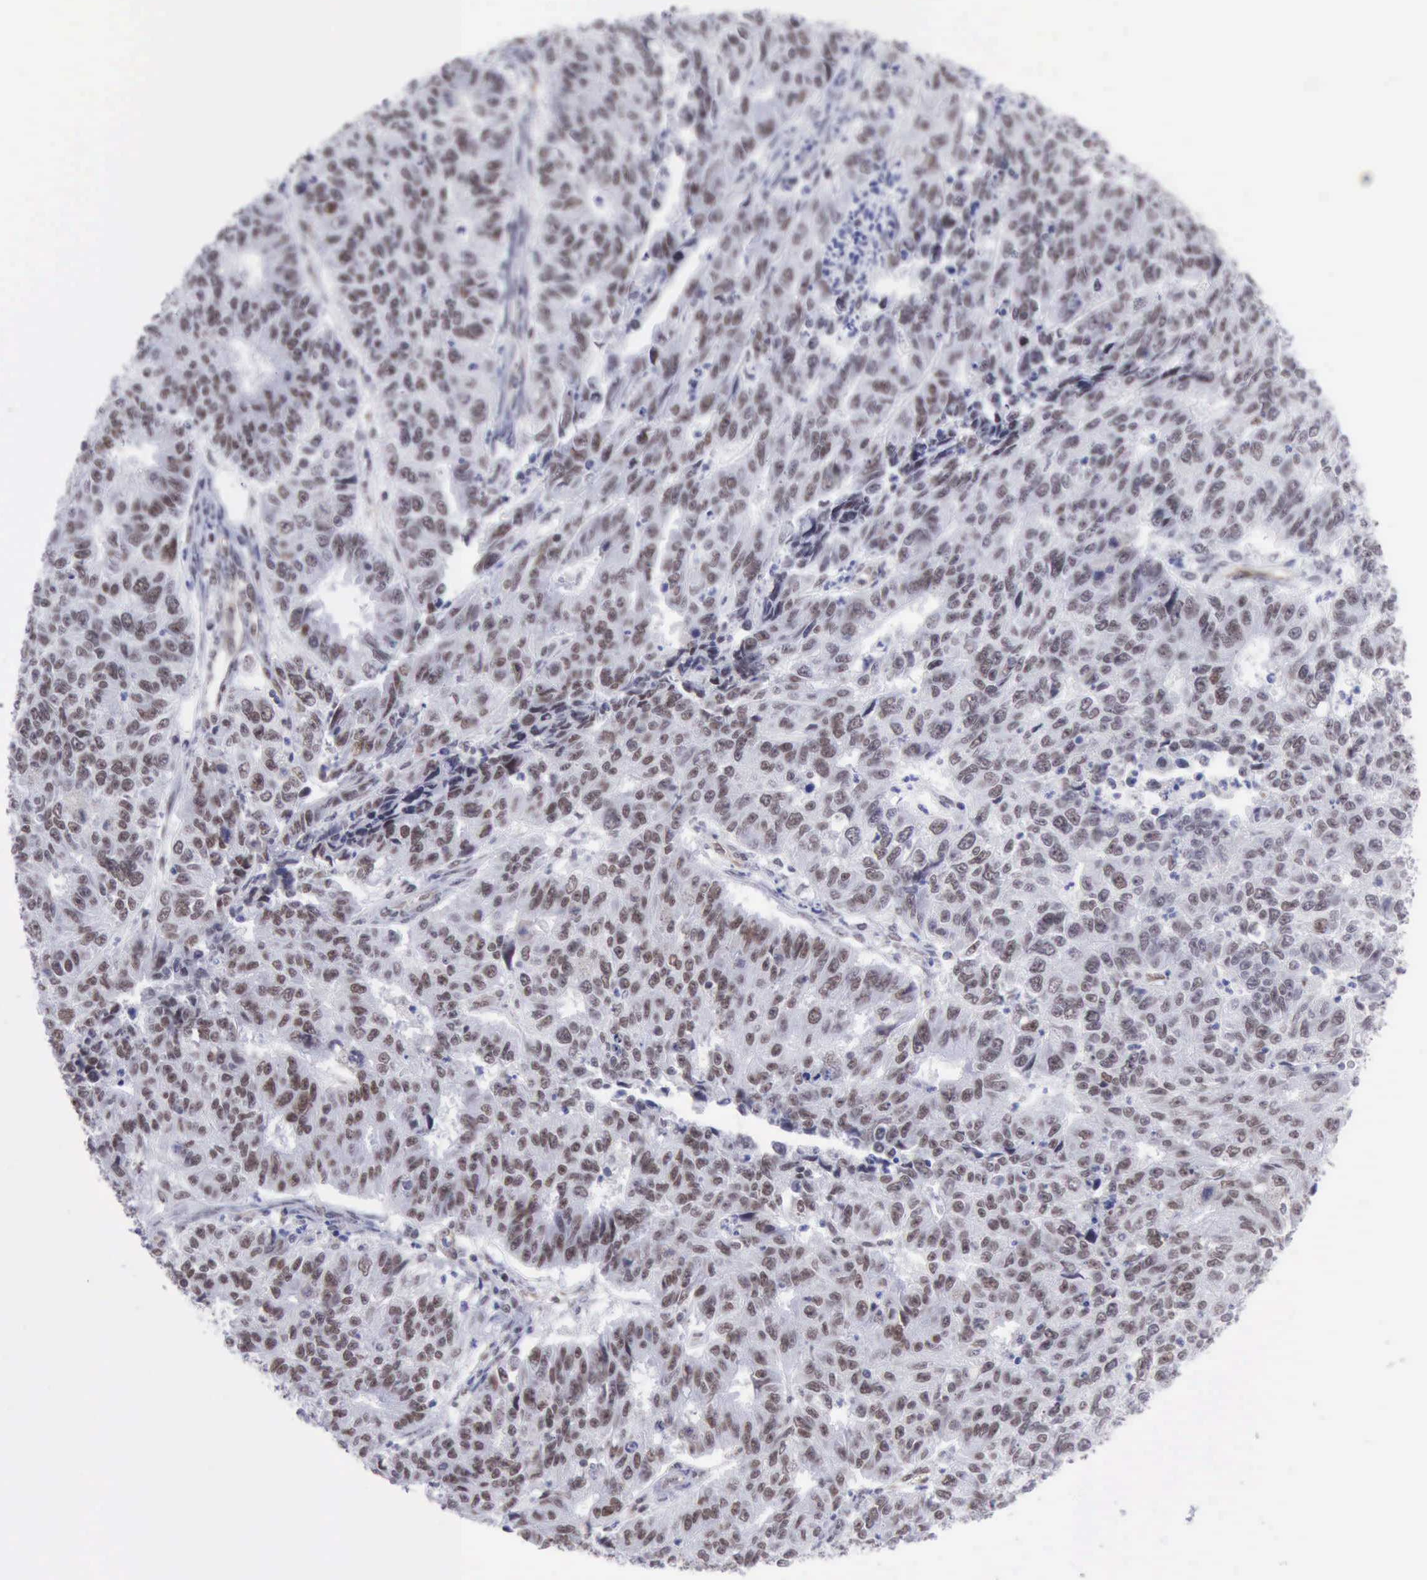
{"staining": {"intensity": "moderate", "quantity": ">75%", "location": "nuclear"}, "tissue": "endometrial cancer", "cell_type": "Tumor cells", "image_type": "cancer", "snomed": [{"axis": "morphology", "description": "Adenocarcinoma, NOS"}, {"axis": "topography", "description": "Endometrium"}], "caption": "Immunohistochemistry (IHC) (DAB) staining of endometrial cancer (adenocarcinoma) exhibits moderate nuclear protein staining in approximately >75% of tumor cells.", "gene": "ERCC4", "patient": {"sex": "female", "age": 42}}